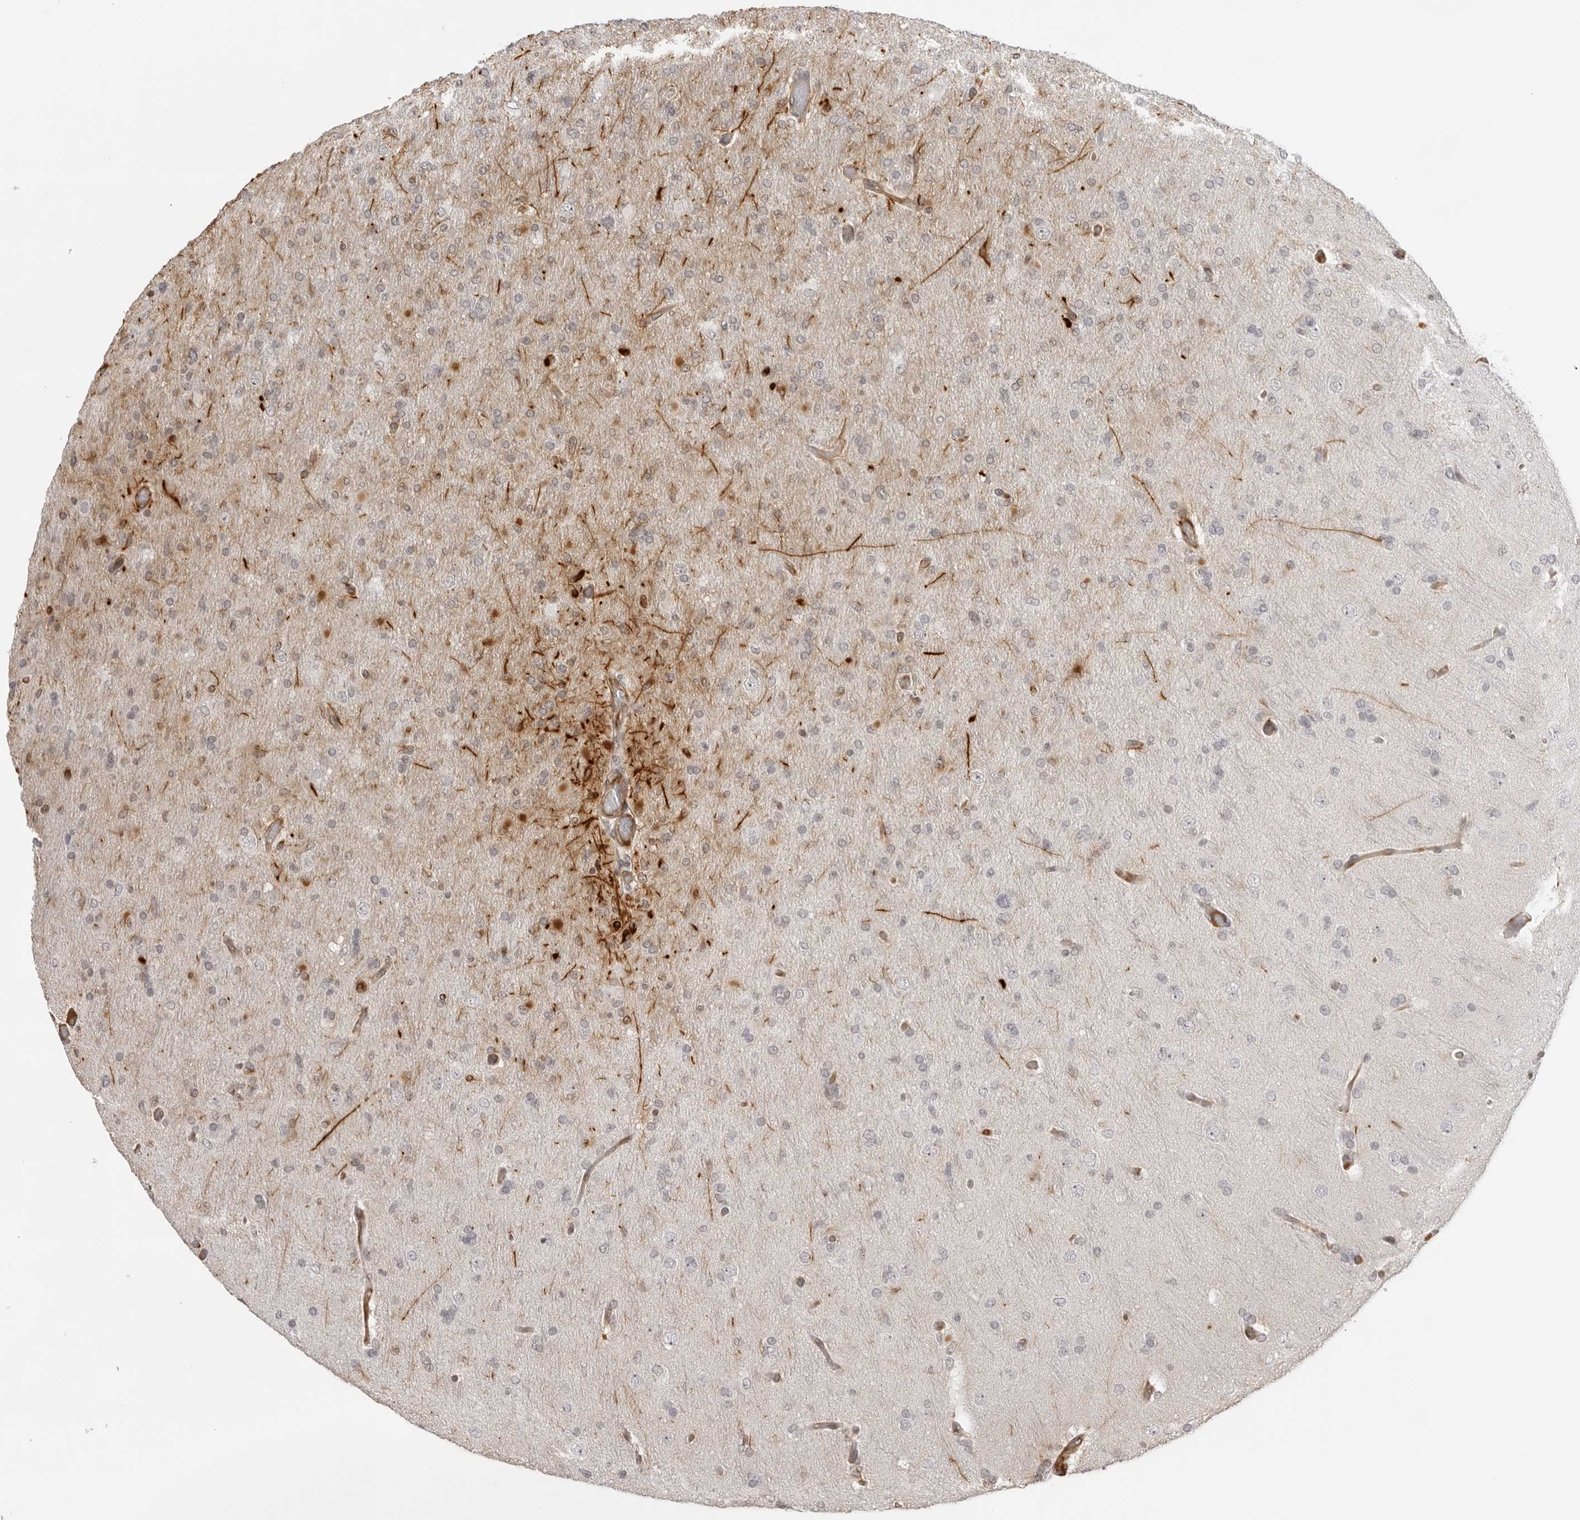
{"staining": {"intensity": "negative", "quantity": "none", "location": "none"}, "tissue": "glioma", "cell_type": "Tumor cells", "image_type": "cancer", "snomed": [{"axis": "morphology", "description": "Glioma, malignant, High grade"}, {"axis": "topography", "description": "Cerebral cortex"}], "caption": "Immunohistochemistry (IHC) photomicrograph of neoplastic tissue: glioma stained with DAB displays no significant protein positivity in tumor cells. The staining was performed using DAB (3,3'-diaminobenzidine) to visualize the protein expression in brown, while the nuclei were stained in blue with hematoxylin (Magnification: 20x).", "gene": "DYNLT5", "patient": {"sex": "female", "age": 36}}